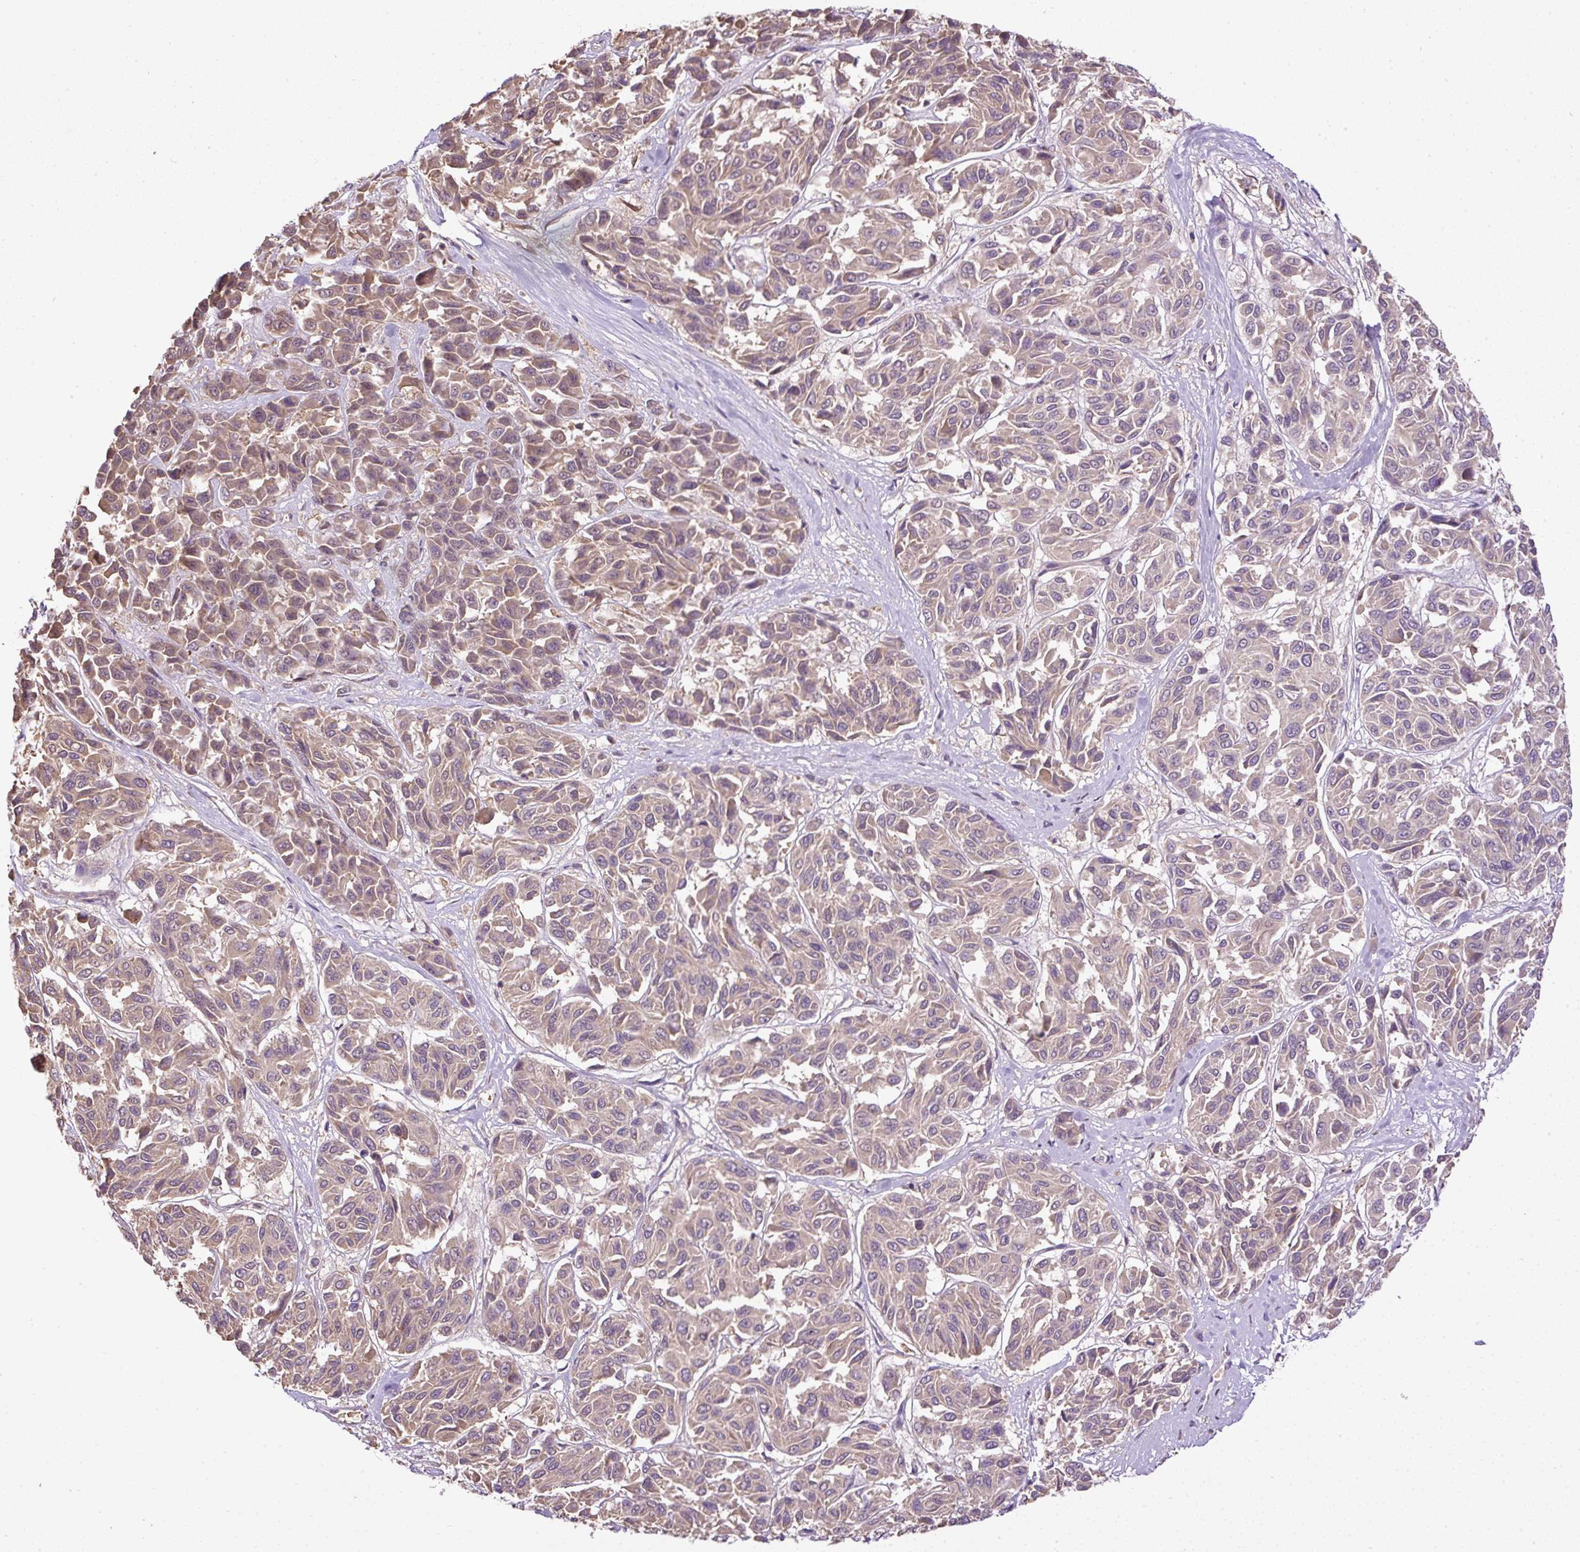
{"staining": {"intensity": "weak", "quantity": "<25%", "location": "cytoplasmic/membranous"}, "tissue": "melanoma", "cell_type": "Tumor cells", "image_type": "cancer", "snomed": [{"axis": "morphology", "description": "Malignant melanoma, NOS"}, {"axis": "topography", "description": "Skin"}], "caption": "A micrograph of human melanoma is negative for staining in tumor cells.", "gene": "CXCL13", "patient": {"sex": "female", "age": 66}}